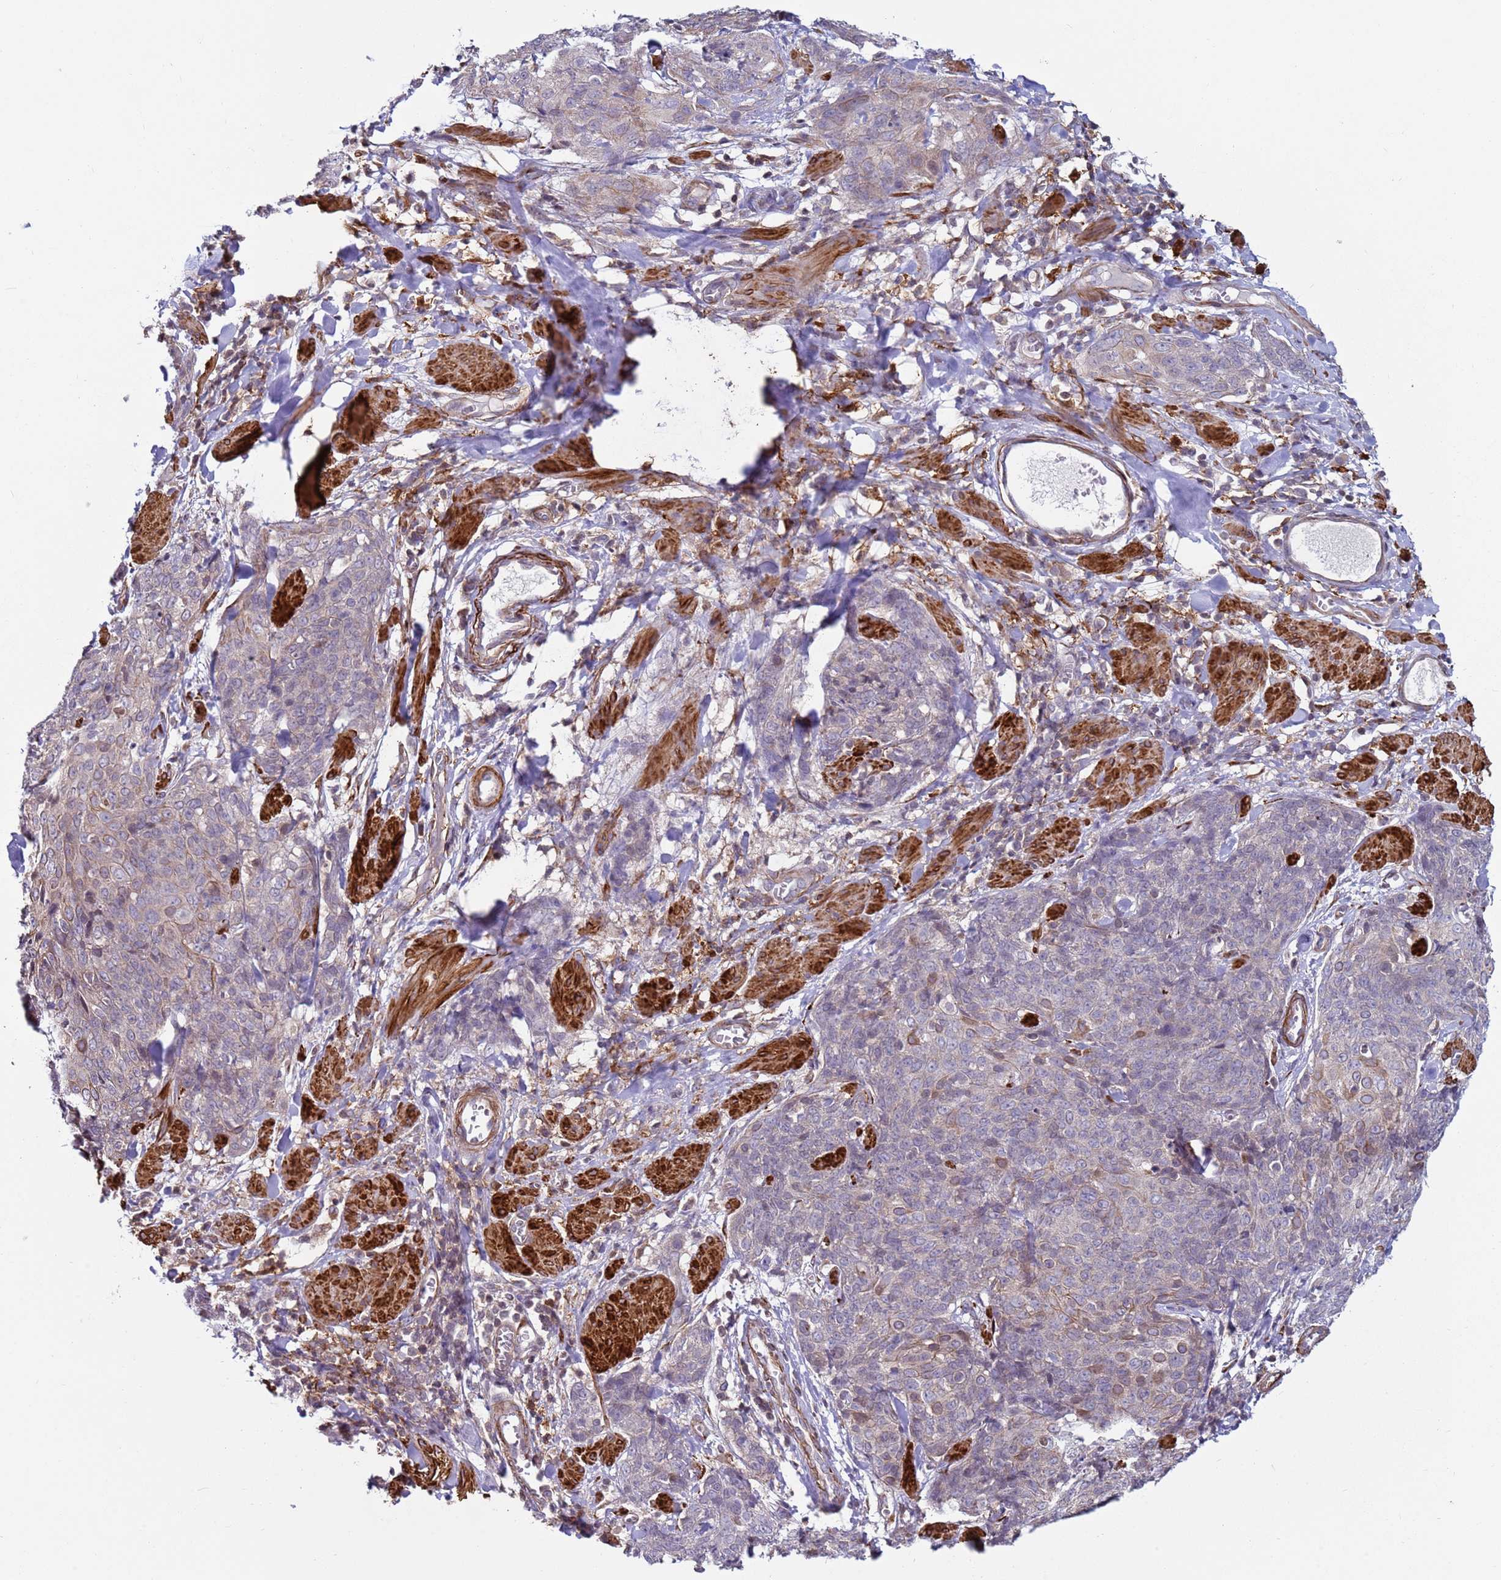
{"staining": {"intensity": "weak", "quantity": "<25%", "location": "cytoplasmic/membranous"}, "tissue": "skin cancer", "cell_type": "Tumor cells", "image_type": "cancer", "snomed": [{"axis": "morphology", "description": "Squamous cell carcinoma, NOS"}, {"axis": "topography", "description": "Skin"}, {"axis": "topography", "description": "Vulva"}], "caption": "A micrograph of skin squamous cell carcinoma stained for a protein demonstrates no brown staining in tumor cells. (Immunohistochemistry (ihc), brightfield microscopy, high magnification).", "gene": "SNAPC4", "patient": {"sex": "female", "age": 85}}